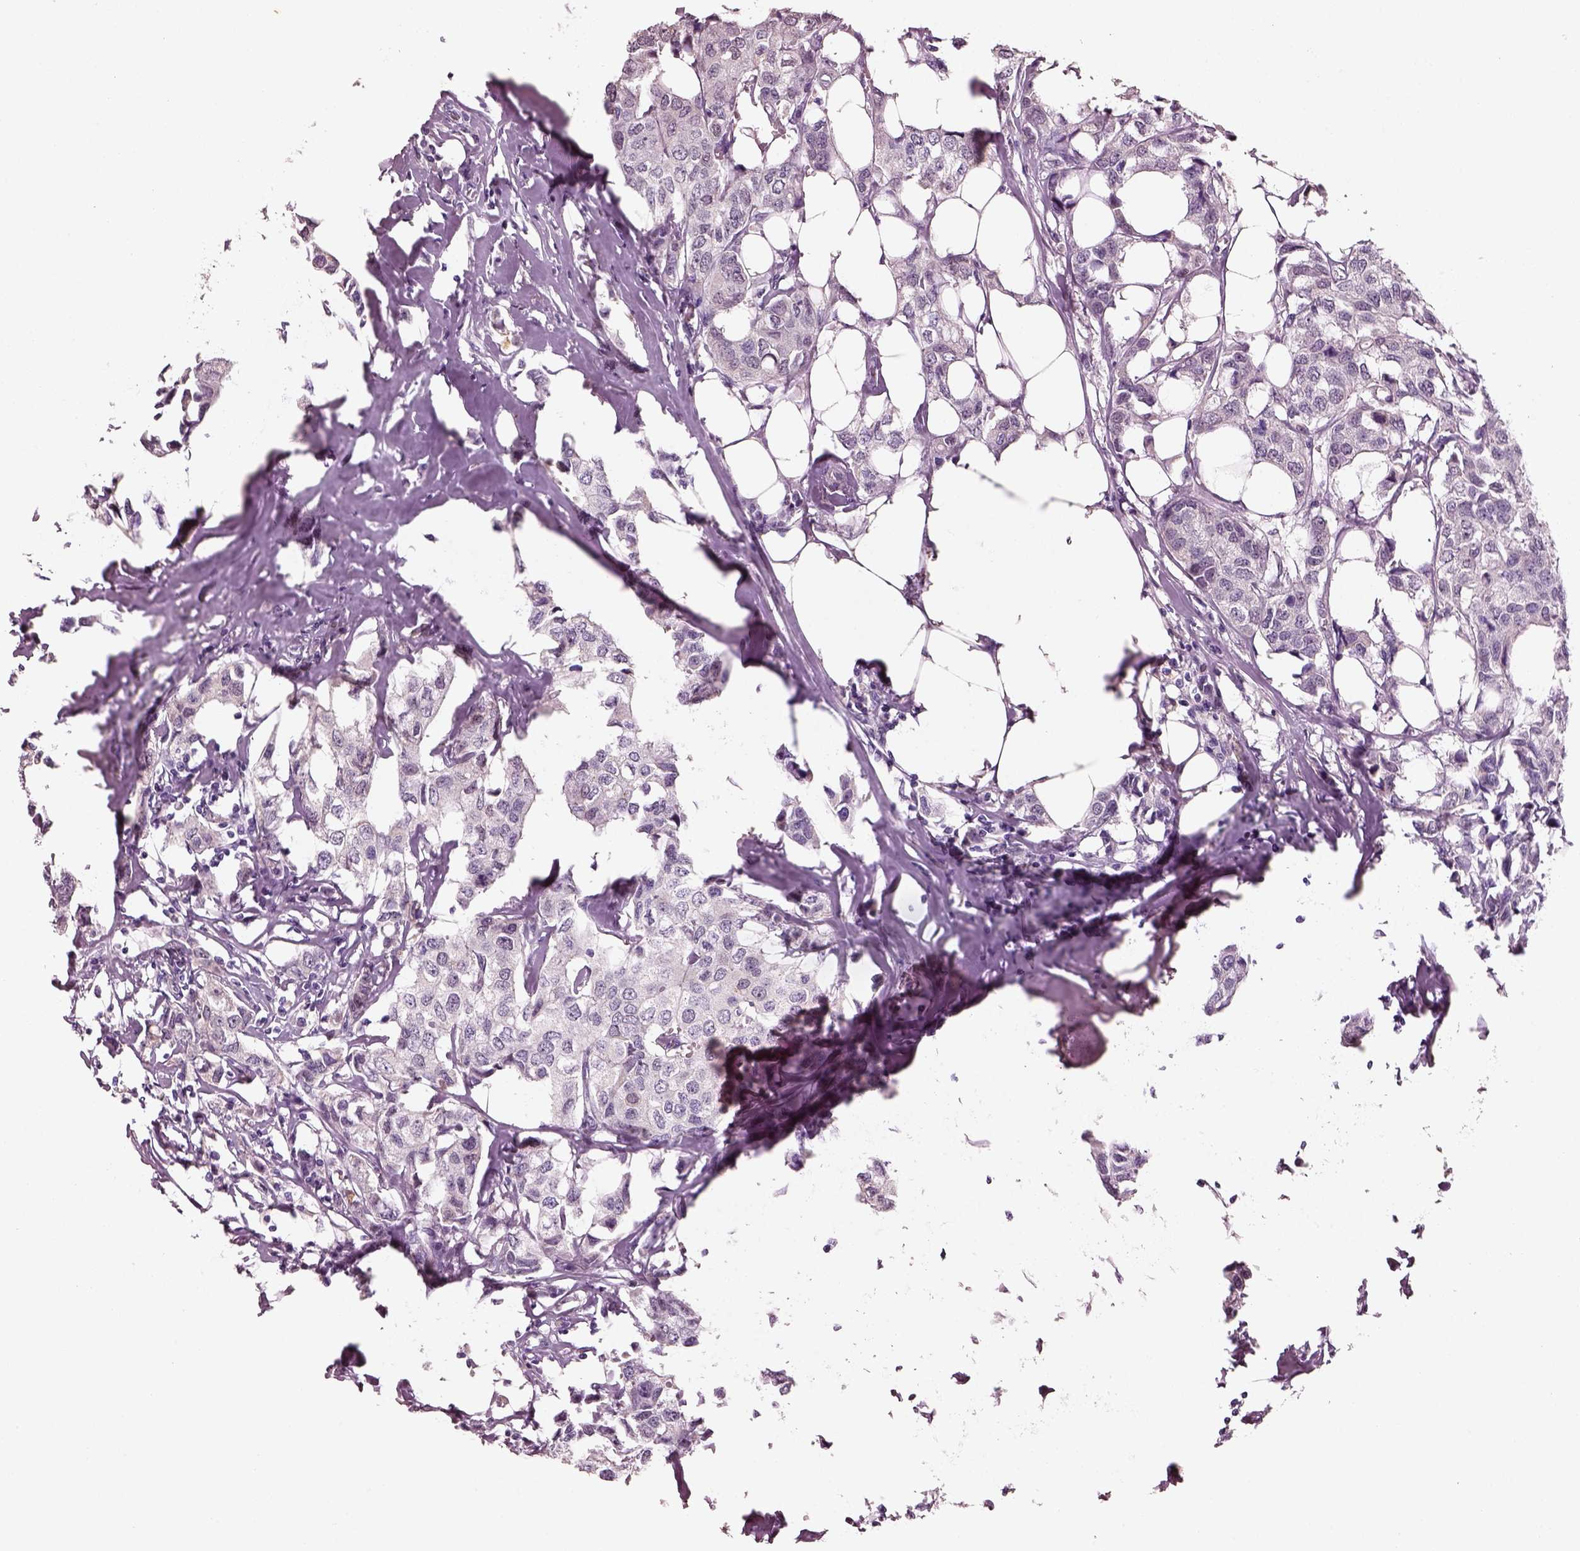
{"staining": {"intensity": "negative", "quantity": "none", "location": "none"}, "tissue": "breast cancer", "cell_type": "Tumor cells", "image_type": "cancer", "snomed": [{"axis": "morphology", "description": "Duct carcinoma"}, {"axis": "topography", "description": "Breast"}], "caption": "A histopathology image of breast intraductal carcinoma stained for a protein exhibits no brown staining in tumor cells.", "gene": "ELSPBP1", "patient": {"sex": "female", "age": 80}}